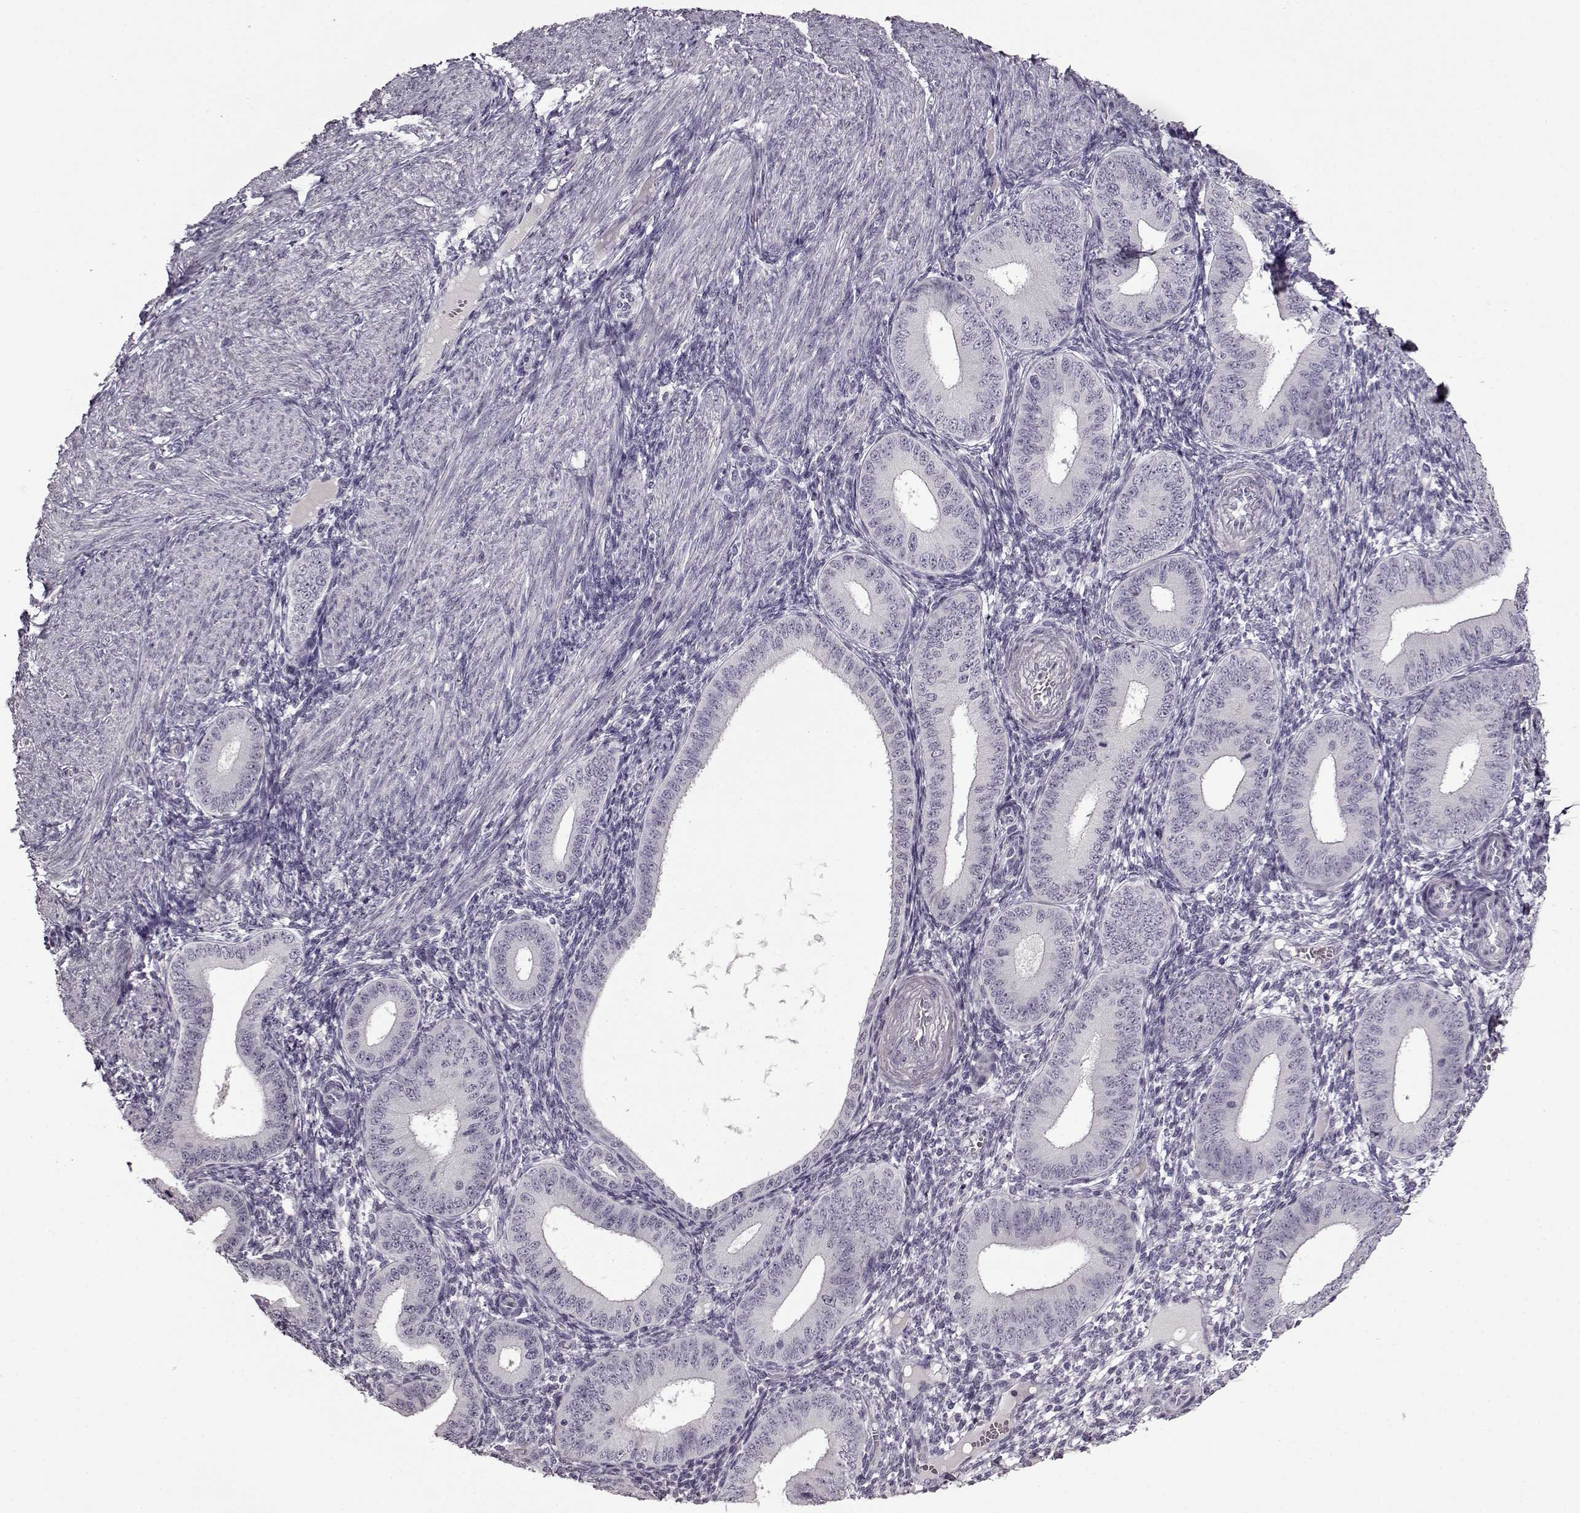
{"staining": {"intensity": "negative", "quantity": "none", "location": "none"}, "tissue": "endometrium", "cell_type": "Cells in endometrial stroma", "image_type": "normal", "snomed": [{"axis": "morphology", "description": "Normal tissue, NOS"}, {"axis": "topography", "description": "Endometrium"}], "caption": "The image reveals no staining of cells in endometrial stroma in unremarkable endometrium.", "gene": "FSHB", "patient": {"sex": "female", "age": 39}}